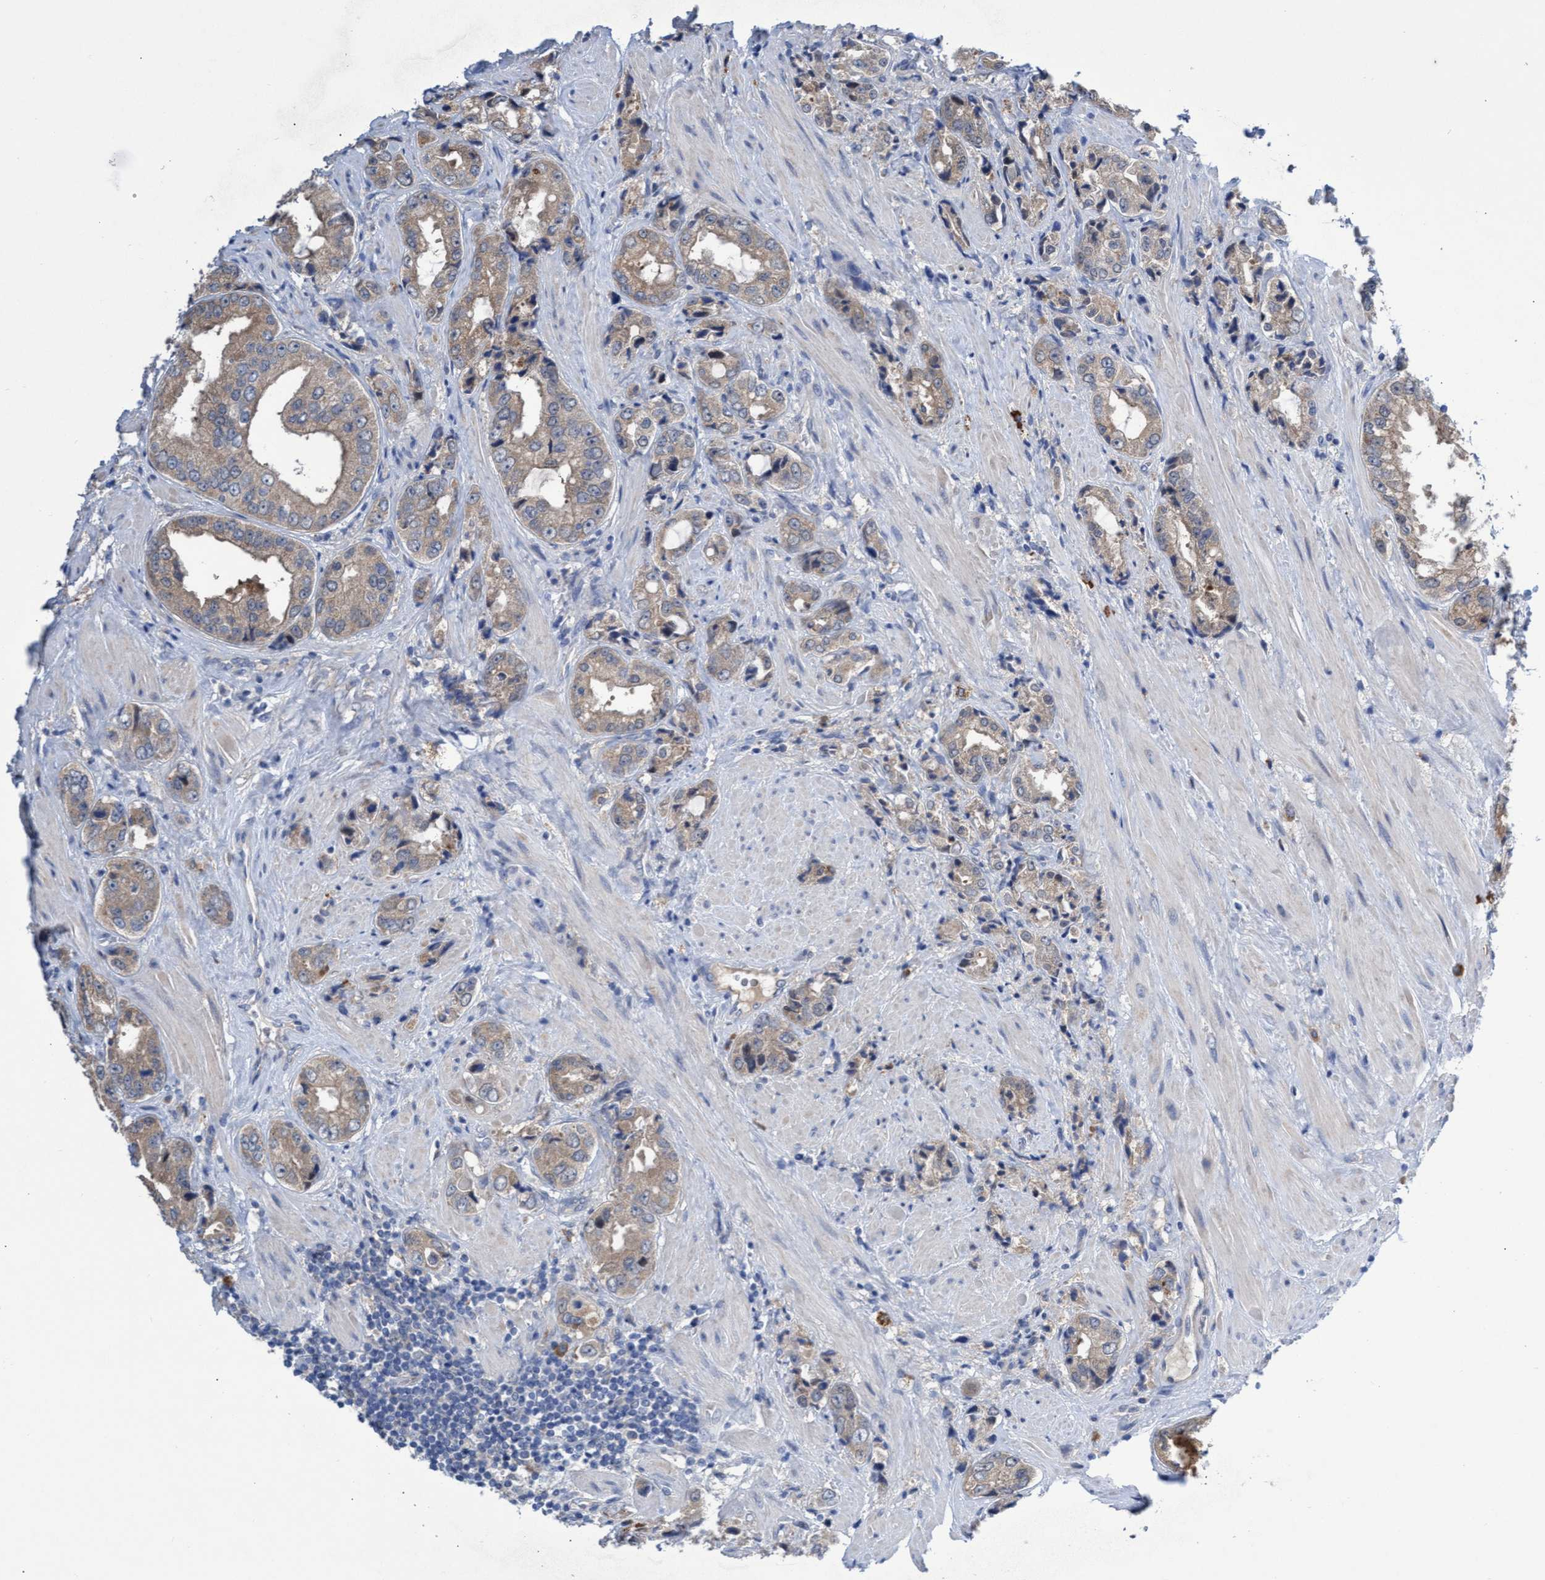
{"staining": {"intensity": "weak", "quantity": "25%-75%", "location": "cytoplasmic/membranous"}, "tissue": "prostate cancer", "cell_type": "Tumor cells", "image_type": "cancer", "snomed": [{"axis": "morphology", "description": "Adenocarcinoma, High grade"}, {"axis": "topography", "description": "Prostate"}], "caption": "Human prostate cancer stained with a brown dye exhibits weak cytoplasmic/membranous positive staining in about 25%-75% of tumor cells.", "gene": "SVEP1", "patient": {"sex": "male", "age": 61}}